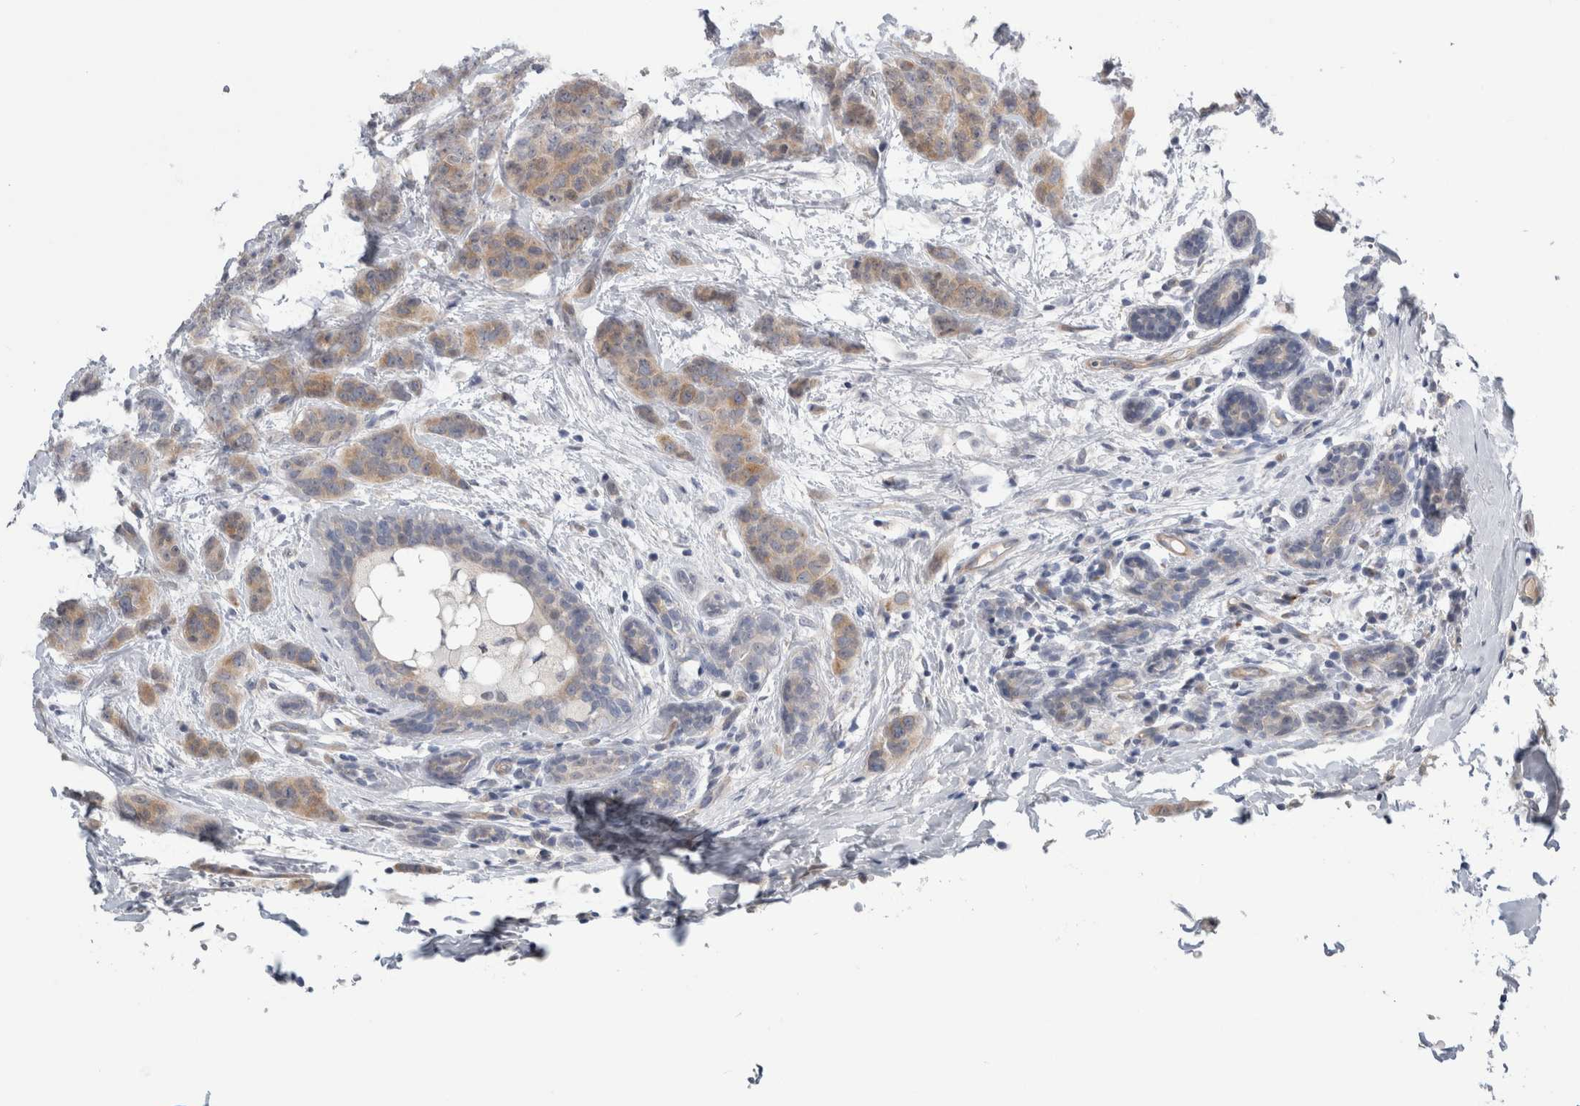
{"staining": {"intensity": "weak", "quantity": ">75%", "location": "cytoplasmic/membranous"}, "tissue": "breast cancer", "cell_type": "Tumor cells", "image_type": "cancer", "snomed": [{"axis": "morphology", "description": "Normal tissue, NOS"}, {"axis": "morphology", "description": "Duct carcinoma"}, {"axis": "topography", "description": "Breast"}], "caption": "Immunohistochemical staining of intraductal carcinoma (breast) exhibits weak cytoplasmic/membranous protein expression in approximately >75% of tumor cells.", "gene": "TAFA5", "patient": {"sex": "female", "age": 40}}